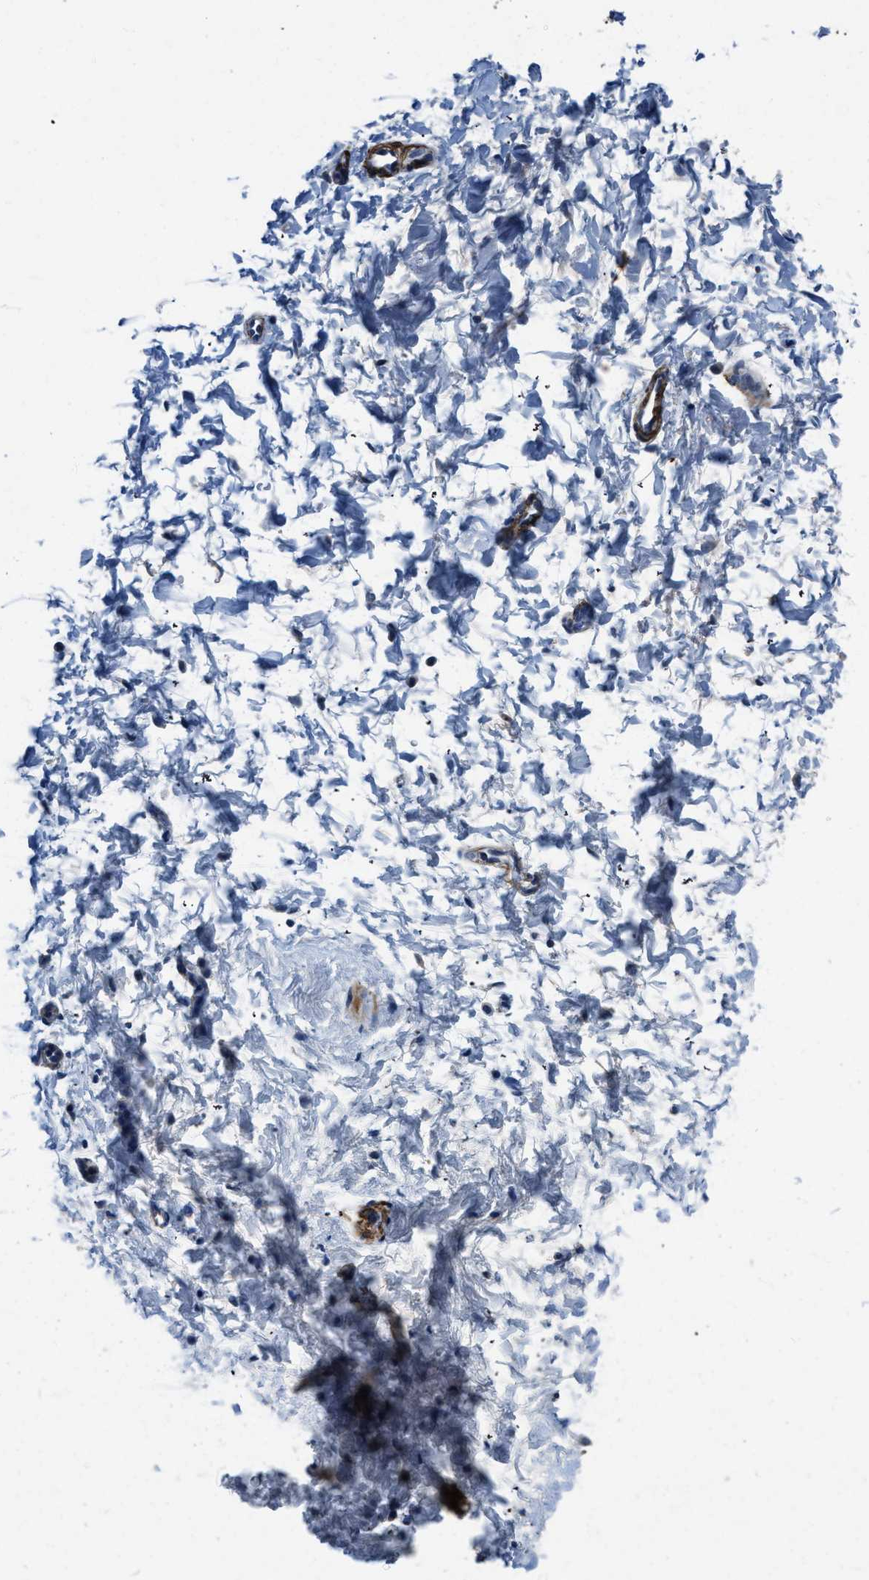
{"staining": {"intensity": "negative", "quantity": "none", "location": "none"}, "tissue": "adipose tissue", "cell_type": "Adipocytes", "image_type": "normal", "snomed": [{"axis": "morphology", "description": "Normal tissue, NOS"}, {"axis": "topography", "description": "Cartilage tissue"}, {"axis": "topography", "description": "Bronchus"}], "caption": "Protein analysis of normal adipose tissue shows no significant staining in adipocytes.", "gene": "LANCL2", "patient": {"sex": "female", "age": 53}}